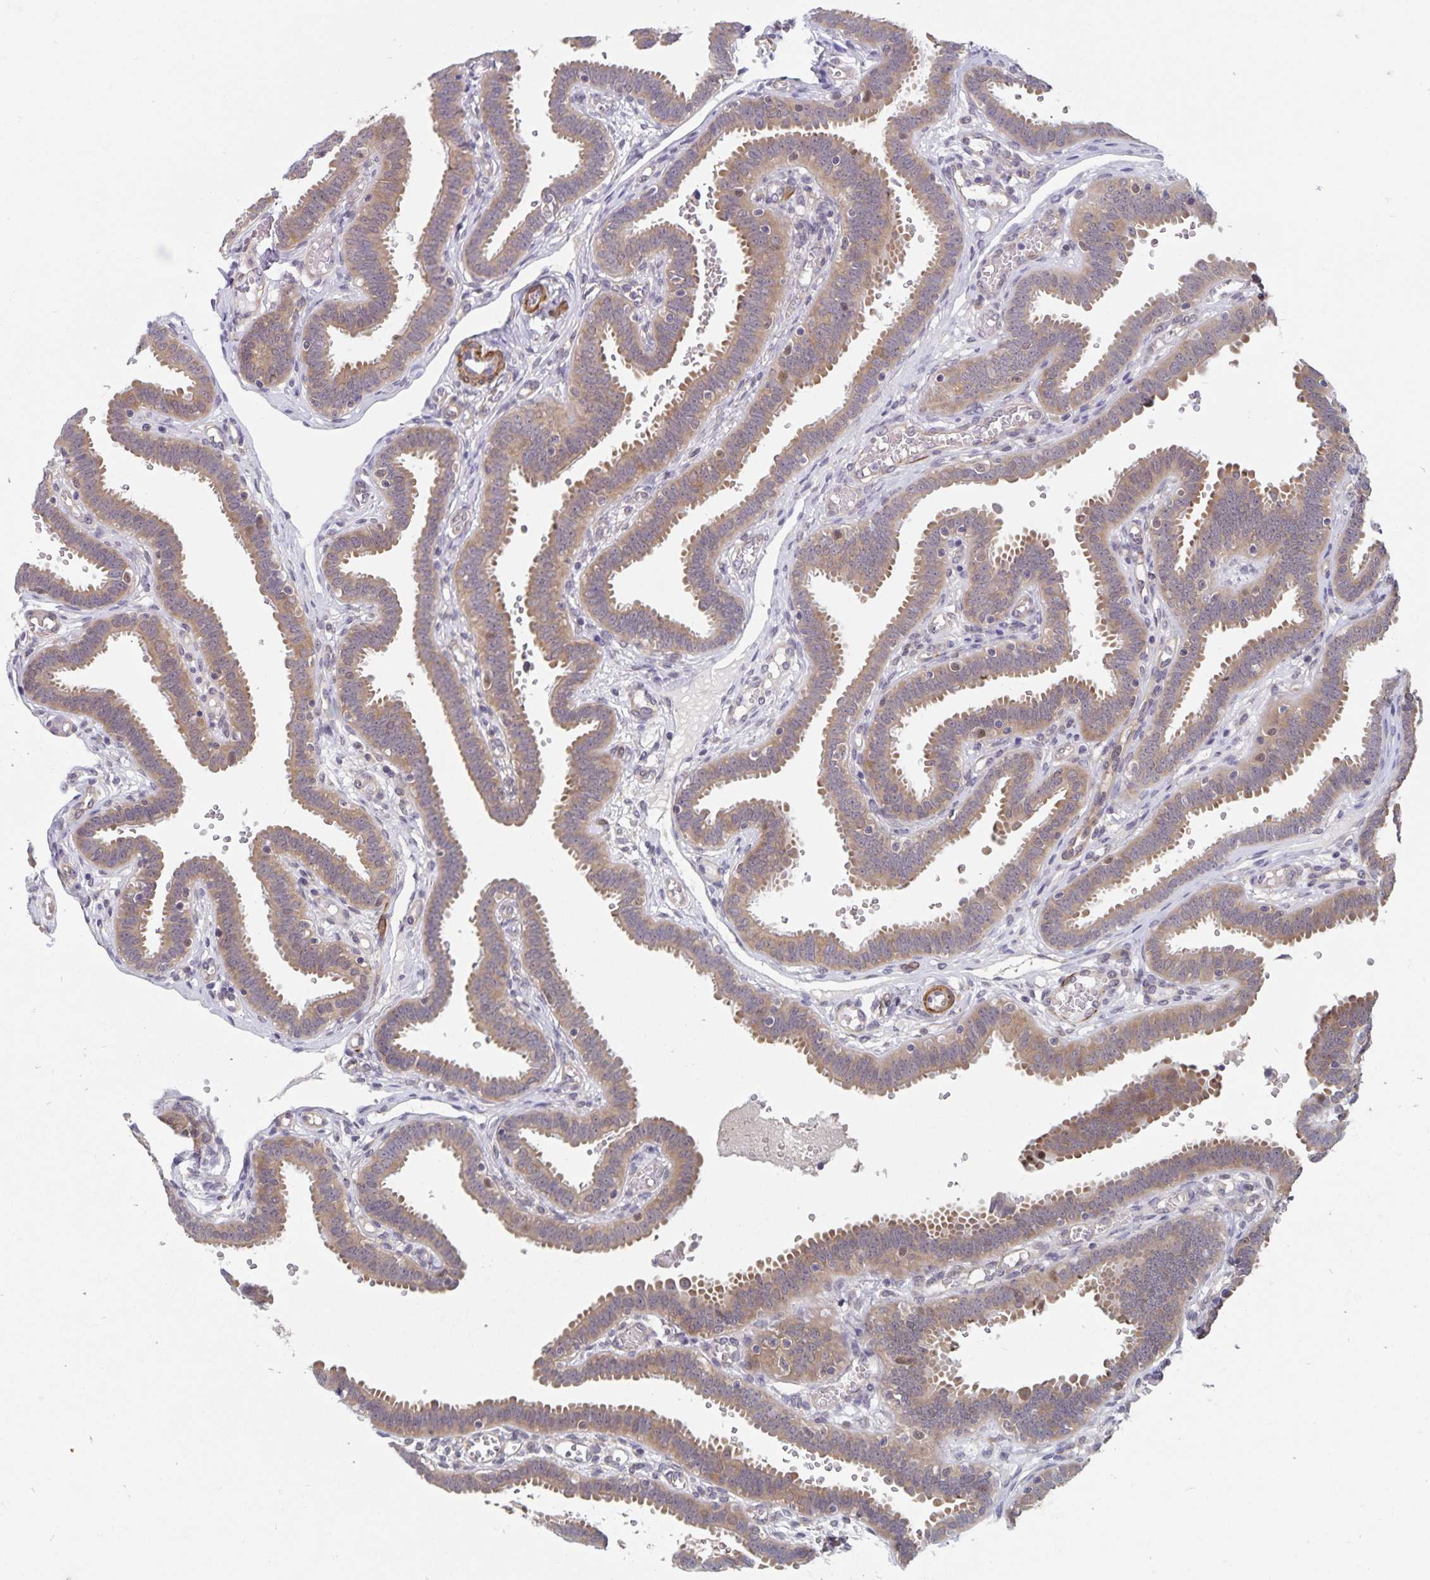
{"staining": {"intensity": "moderate", "quantity": ">75%", "location": "cytoplasmic/membranous,nuclear"}, "tissue": "fallopian tube", "cell_type": "Glandular cells", "image_type": "normal", "snomed": [{"axis": "morphology", "description": "Normal tissue, NOS"}, {"axis": "topography", "description": "Fallopian tube"}], "caption": "IHC photomicrograph of normal human fallopian tube stained for a protein (brown), which demonstrates medium levels of moderate cytoplasmic/membranous,nuclear positivity in about >75% of glandular cells.", "gene": "BAG6", "patient": {"sex": "female", "age": 37}}